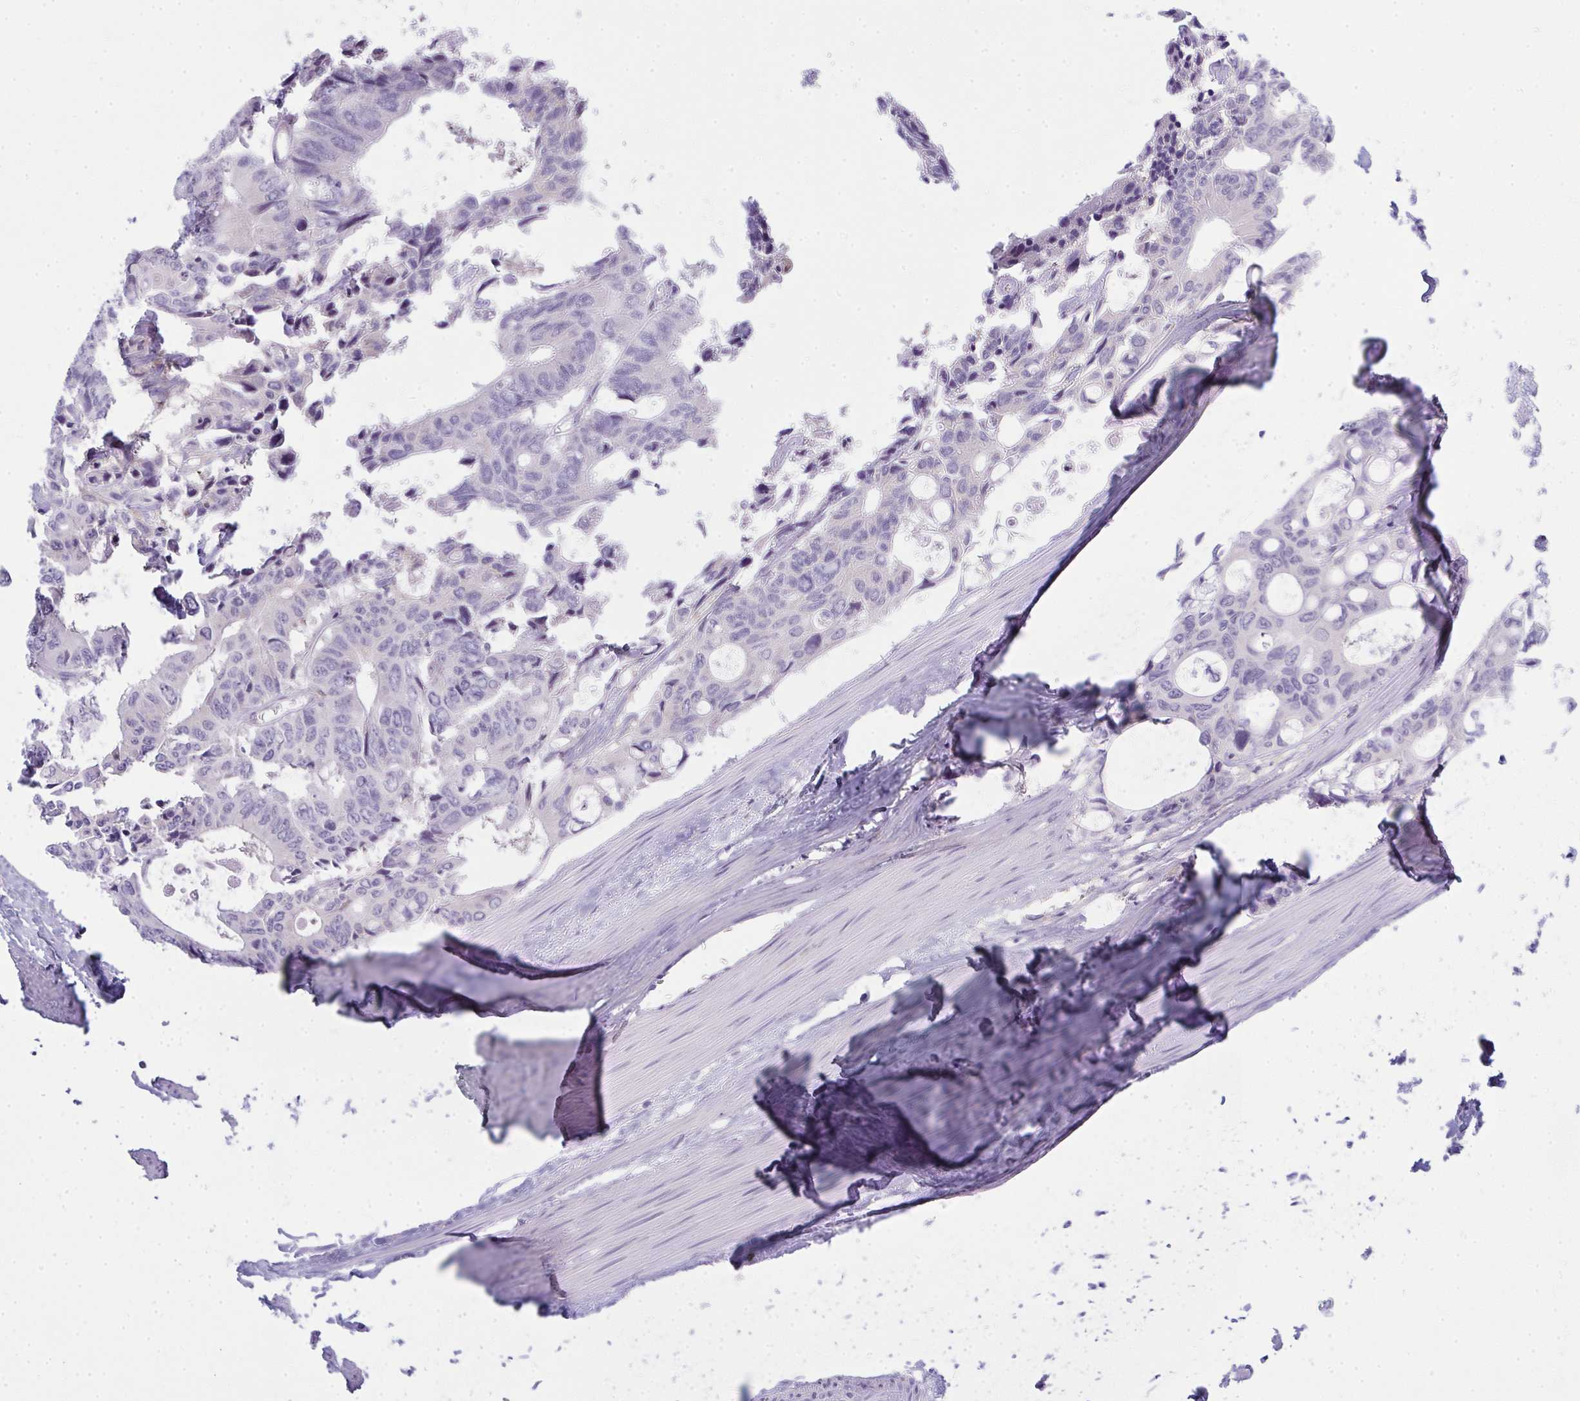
{"staining": {"intensity": "negative", "quantity": "none", "location": "none"}, "tissue": "colorectal cancer", "cell_type": "Tumor cells", "image_type": "cancer", "snomed": [{"axis": "morphology", "description": "Adenocarcinoma, NOS"}, {"axis": "topography", "description": "Rectum"}], "caption": "A micrograph of colorectal cancer (adenocarcinoma) stained for a protein reveals no brown staining in tumor cells. (Stains: DAB immunohistochemistry with hematoxylin counter stain, Microscopy: brightfield microscopy at high magnification).", "gene": "SLC30A6", "patient": {"sex": "male", "age": 76}}